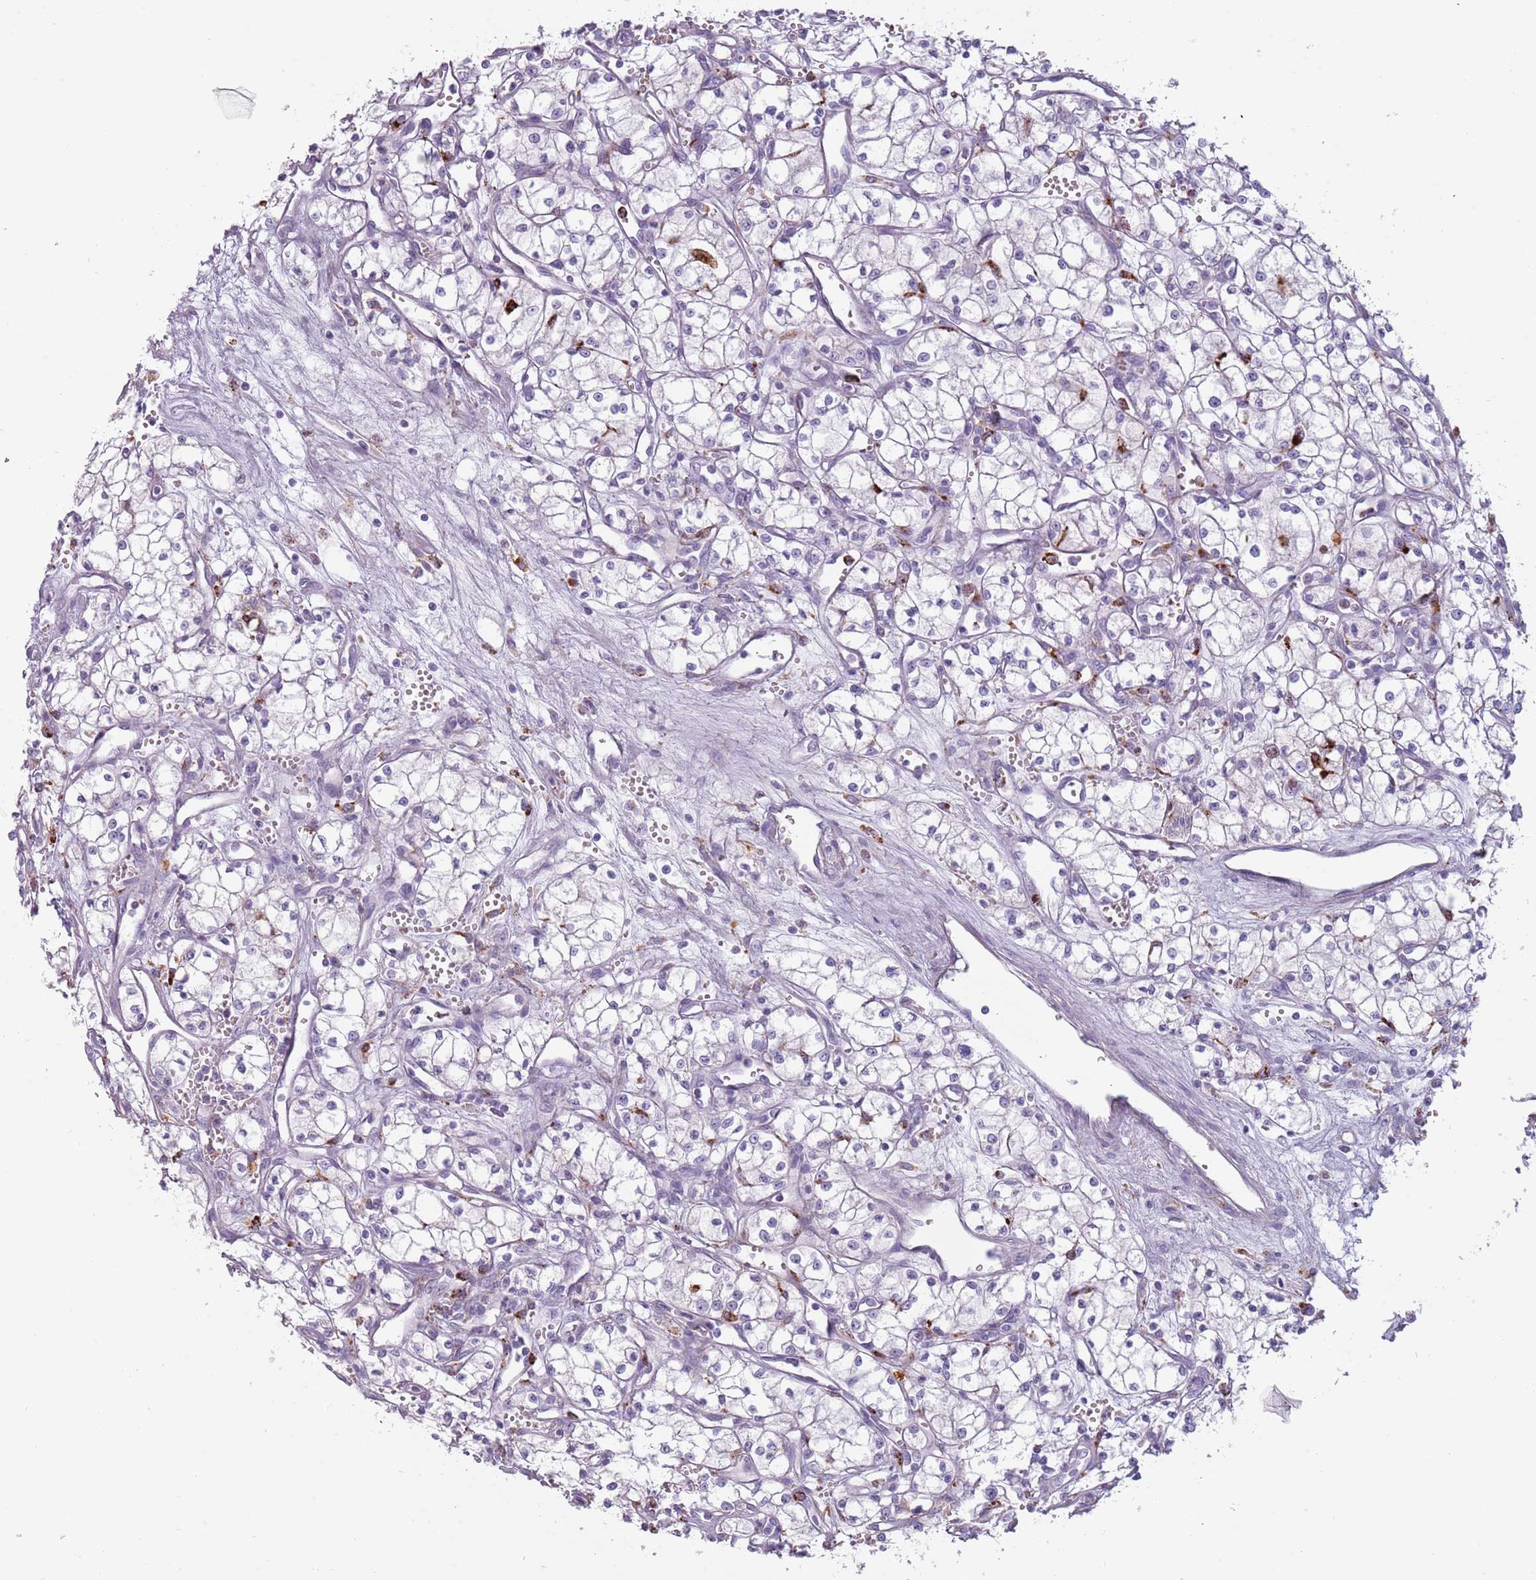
{"staining": {"intensity": "negative", "quantity": "none", "location": "none"}, "tissue": "renal cancer", "cell_type": "Tumor cells", "image_type": "cancer", "snomed": [{"axis": "morphology", "description": "Adenocarcinoma, NOS"}, {"axis": "topography", "description": "Kidney"}], "caption": "DAB immunohistochemical staining of renal cancer (adenocarcinoma) demonstrates no significant staining in tumor cells.", "gene": "NWD2", "patient": {"sex": "male", "age": 59}}